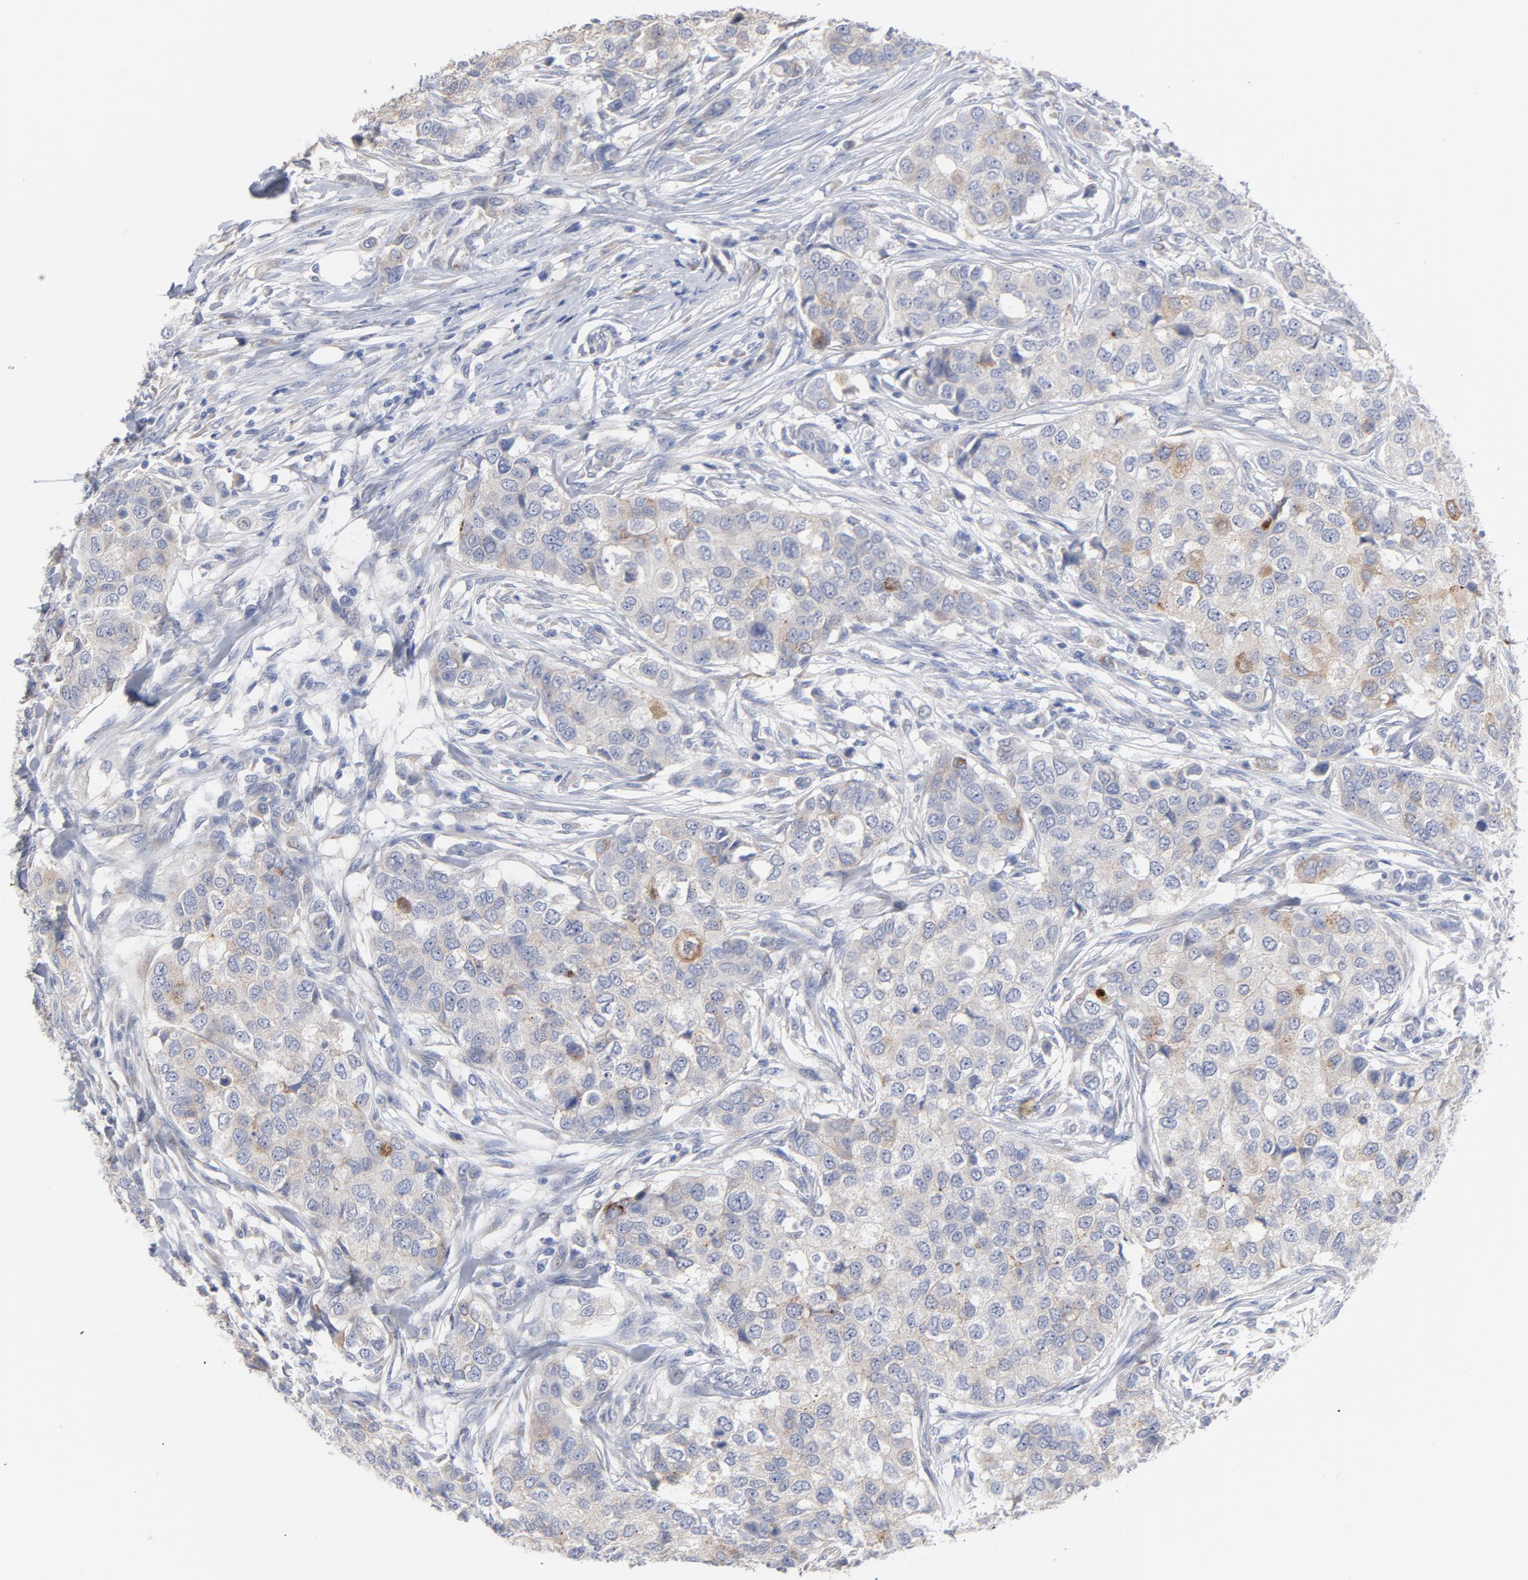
{"staining": {"intensity": "weak", "quantity": ">75%", "location": "cytoplasmic/membranous"}, "tissue": "breast cancer", "cell_type": "Tumor cells", "image_type": "cancer", "snomed": [{"axis": "morphology", "description": "Normal tissue, NOS"}, {"axis": "morphology", "description": "Duct carcinoma"}, {"axis": "topography", "description": "Breast"}], "caption": "IHC (DAB (3,3'-diaminobenzidine)) staining of breast invasive ductal carcinoma exhibits weak cytoplasmic/membranous protein expression in approximately >75% of tumor cells. (brown staining indicates protein expression, while blue staining denotes nuclei).", "gene": "CPE", "patient": {"sex": "female", "age": 49}}